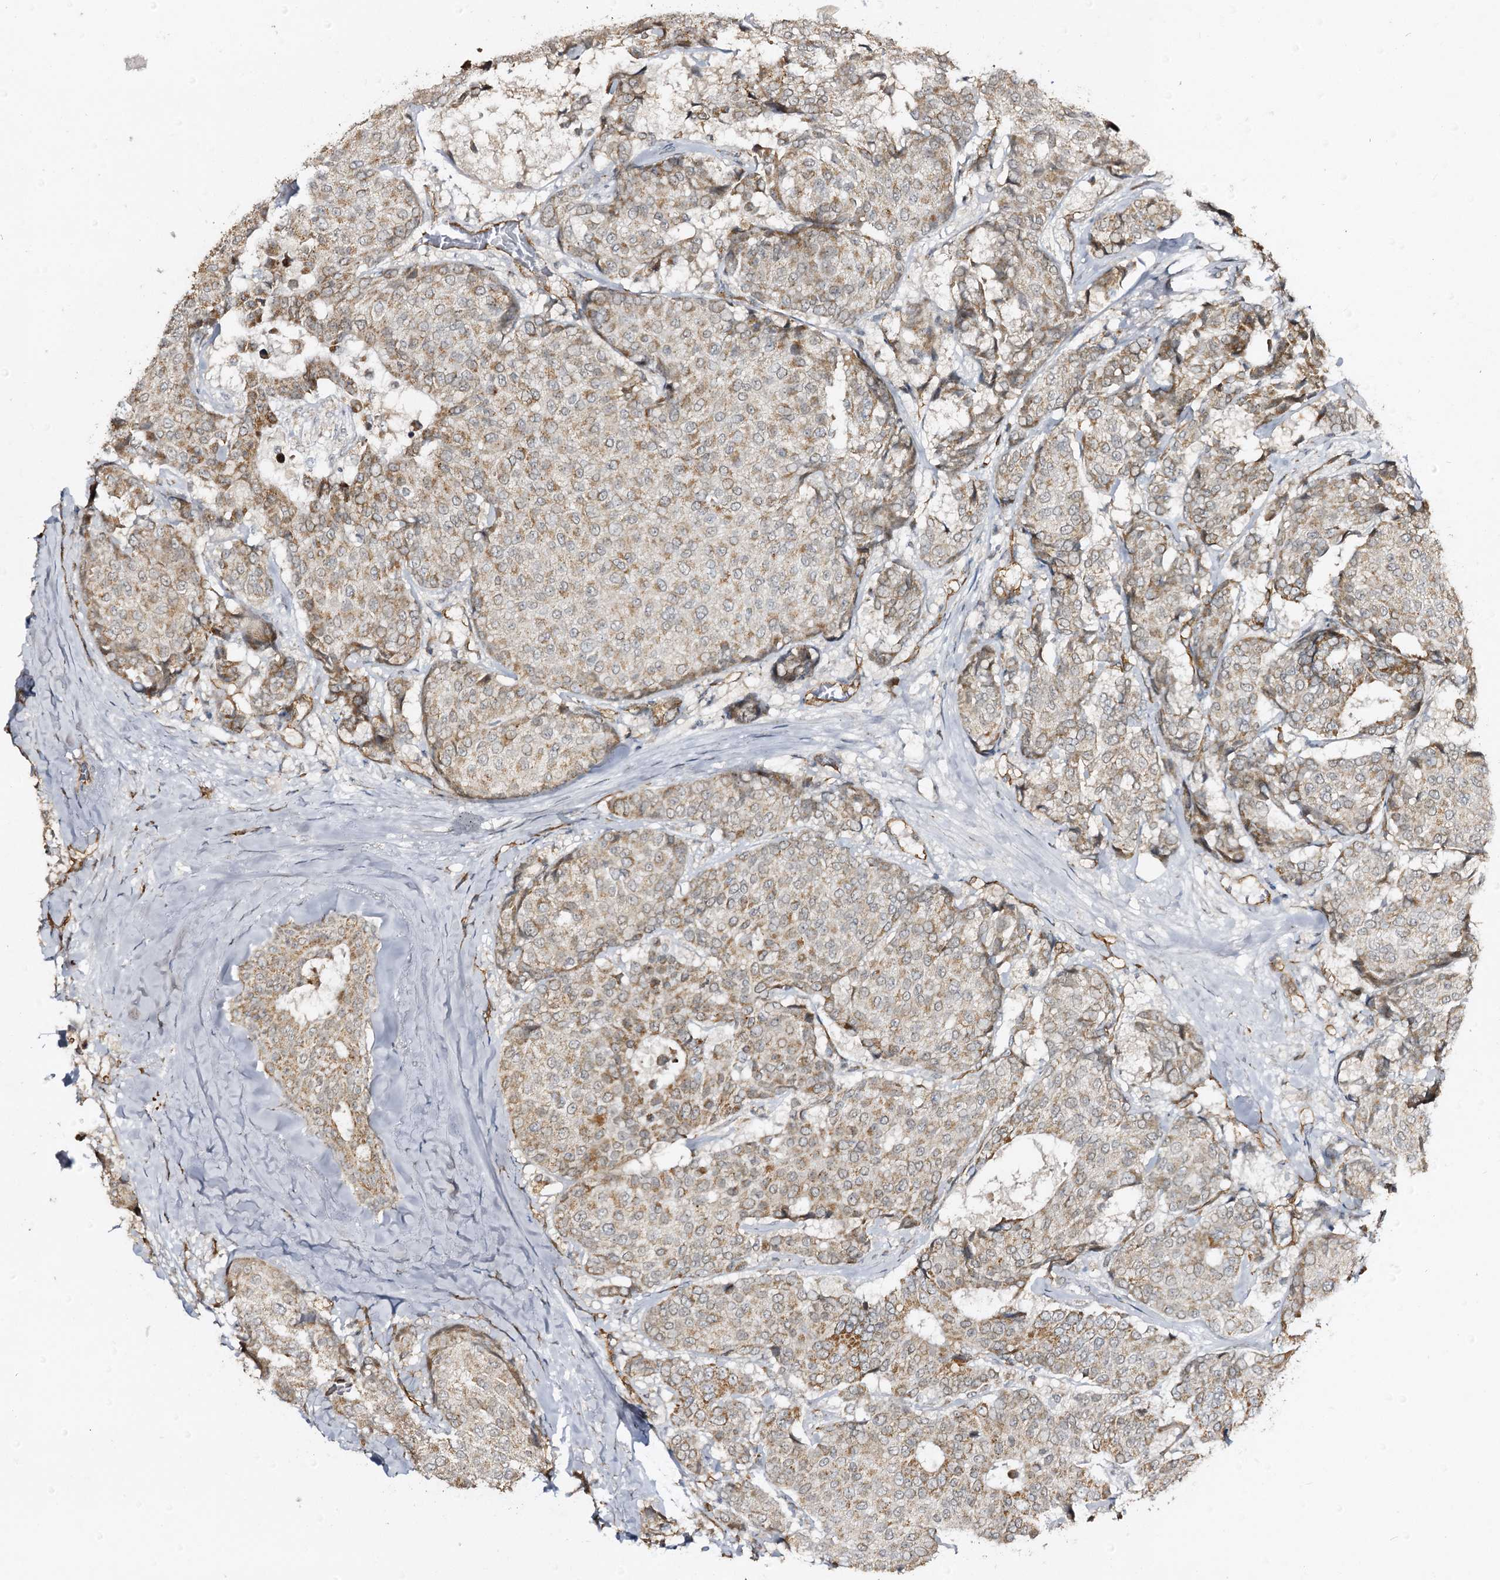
{"staining": {"intensity": "weak", "quantity": ">75%", "location": "cytoplasmic/membranous"}, "tissue": "breast cancer", "cell_type": "Tumor cells", "image_type": "cancer", "snomed": [{"axis": "morphology", "description": "Duct carcinoma"}, {"axis": "topography", "description": "Breast"}], "caption": "Breast cancer stained with DAB immunohistochemistry (IHC) displays low levels of weak cytoplasmic/membranous staining in about >75% of tumor cells. (DAB (3,3'-diaminobenzidine) IHC, brown staining for protein, blue staining for nuclei).", "gene": "CBR4", "patient": {"sex": "female", "age": 75}}